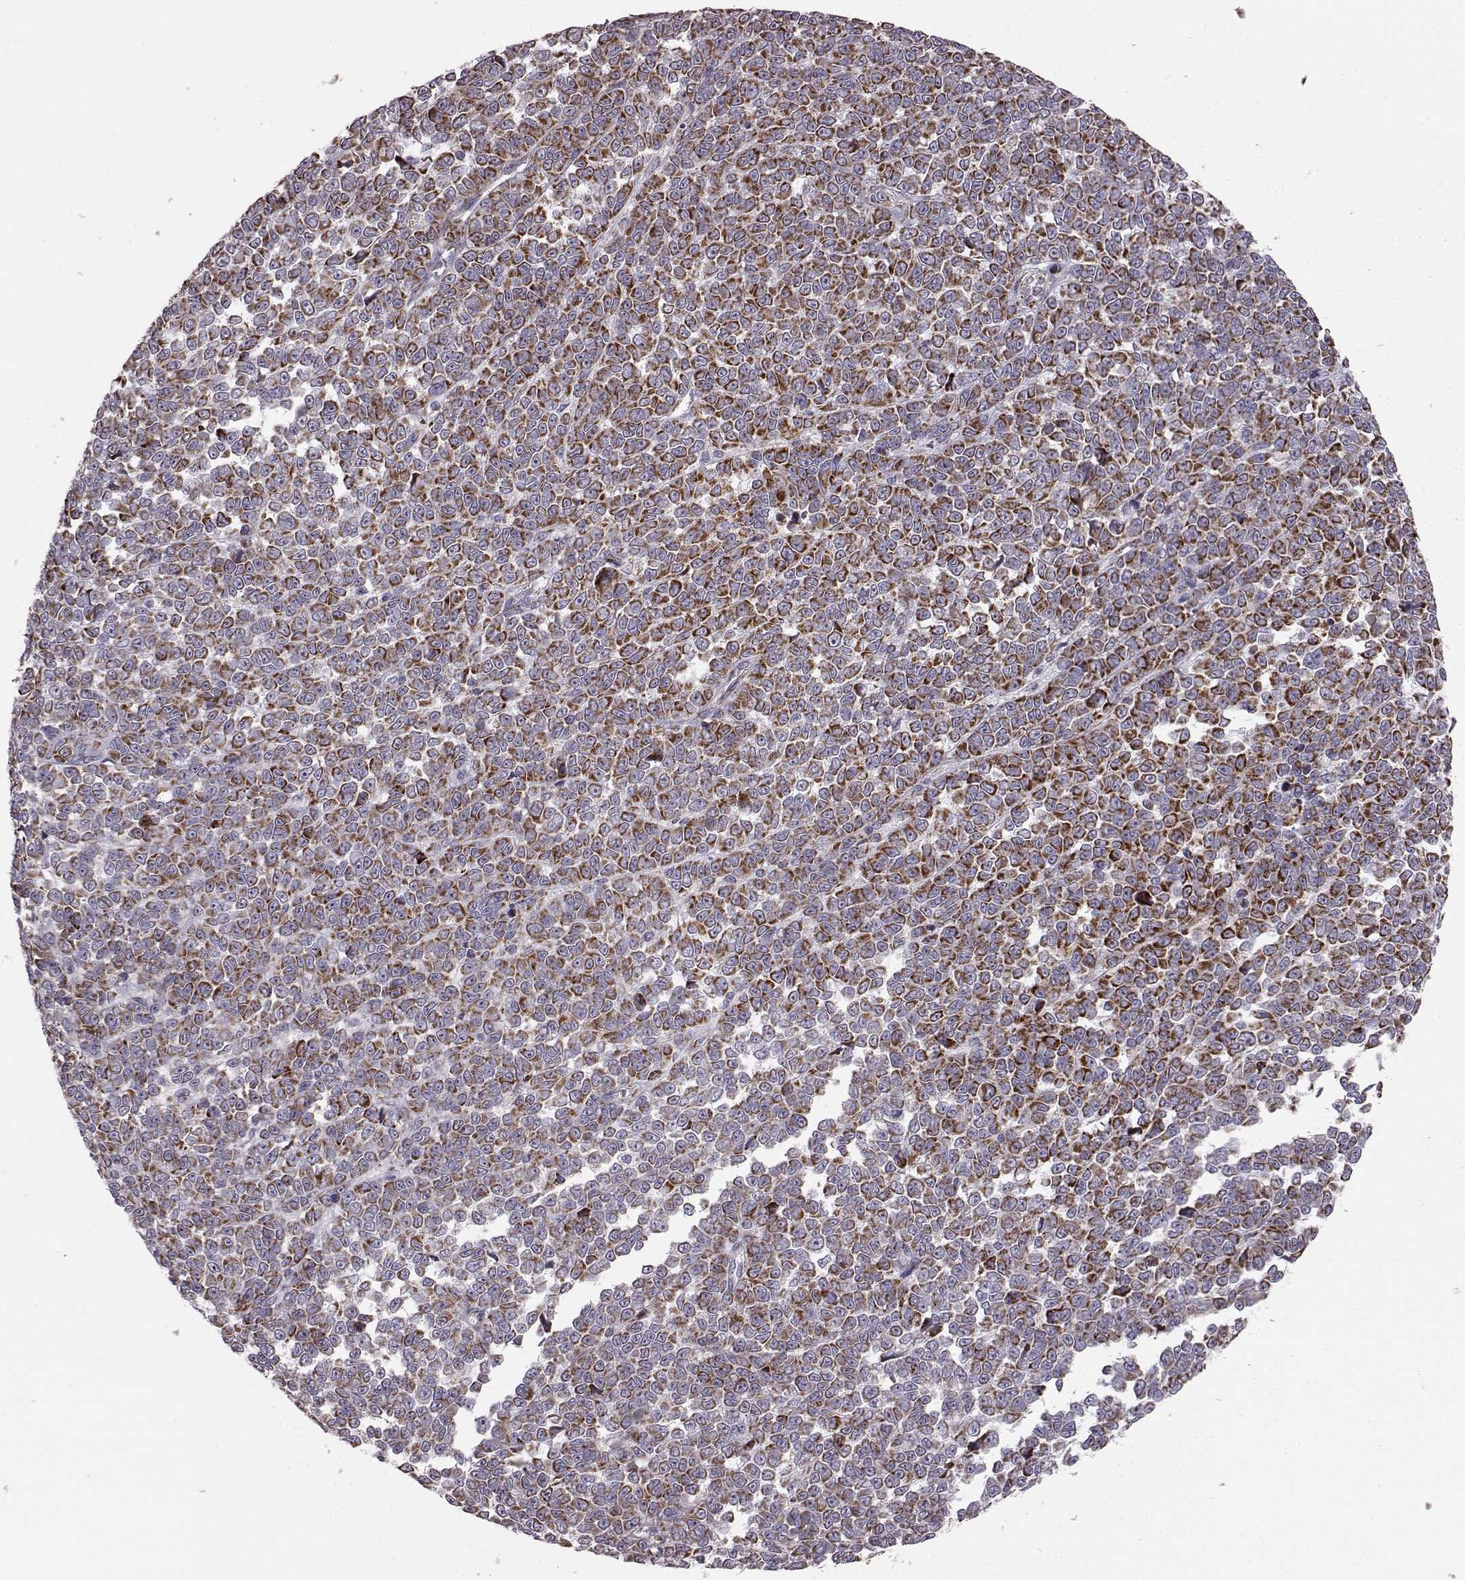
{"staining": {"intensity": "moderate", "quantity": ">75%", "location": "cytoplasmic/membranous"}, "tissue": "melanoma", "cell_type": "Tumor cells", "image_type": "cancer", "snomed": [{"axis": "morphology", "description": "Malignant melanoma, NOS"}, {"axis": "topography", "description": "Skin"}], "caption": "Melanoma stained with a brown dye displays moderate cytoplasmic/membranous positive positivity in about >75% of tumor cells.", "gene": "ATP5MF", "patient": {"sex": "female", "age": 95}}